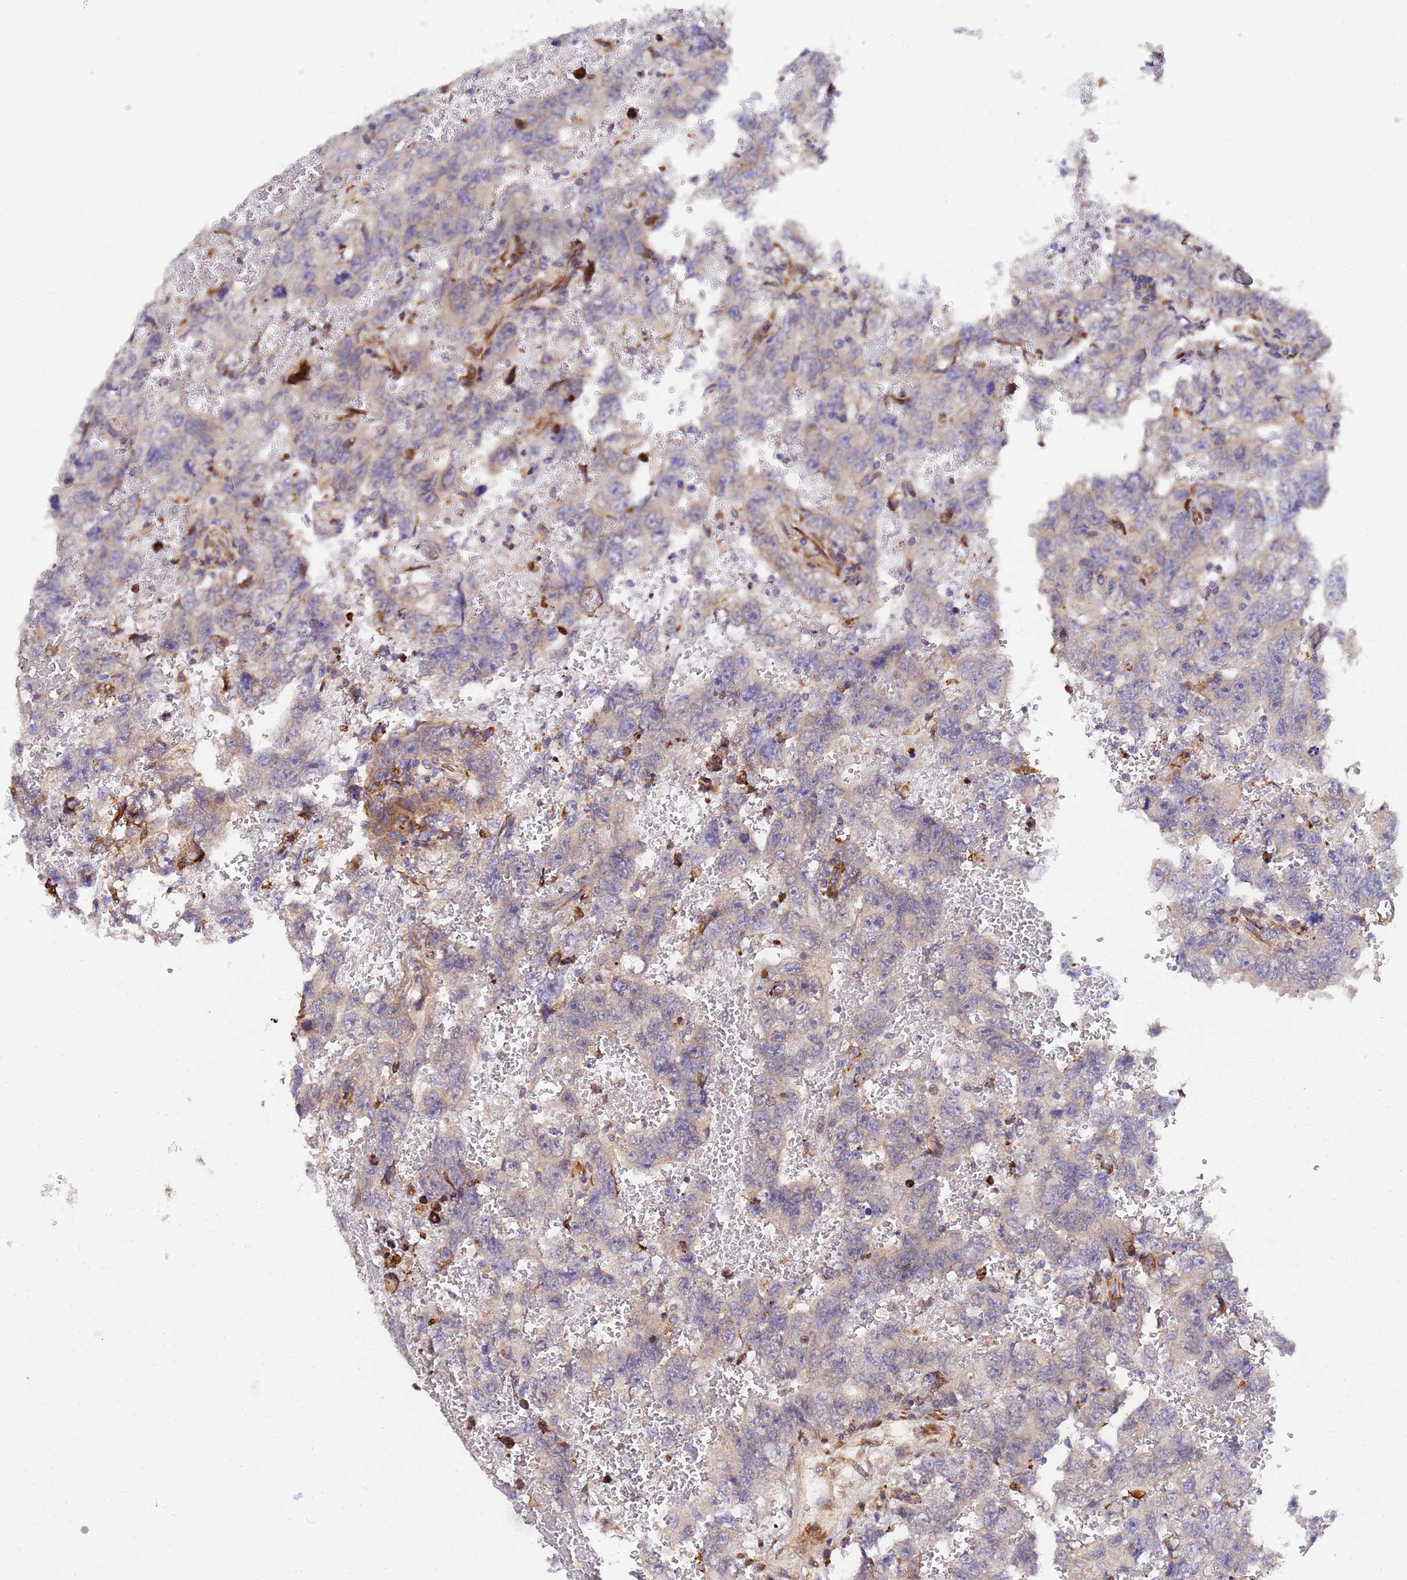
{"staining": {"intensity": "weak", "quantity": "<25%", "location": "cytoplasmic/membranous"}, "tissue": "testis cancer", "cell_type": "Tumor cells", "image_type": "cancer", "snomed": [{"axis": "morphology", "description": "Carcinoma, Embryonal, NOS"}, {"axis": "topography", "description": "Testis"}], "caption": "Micrograph shows no significant protein staining in tumor cells of testis cancer (embryonal carcinoma).", "gene": "POM121", "patient": {"sex": "male", "age": 45}}